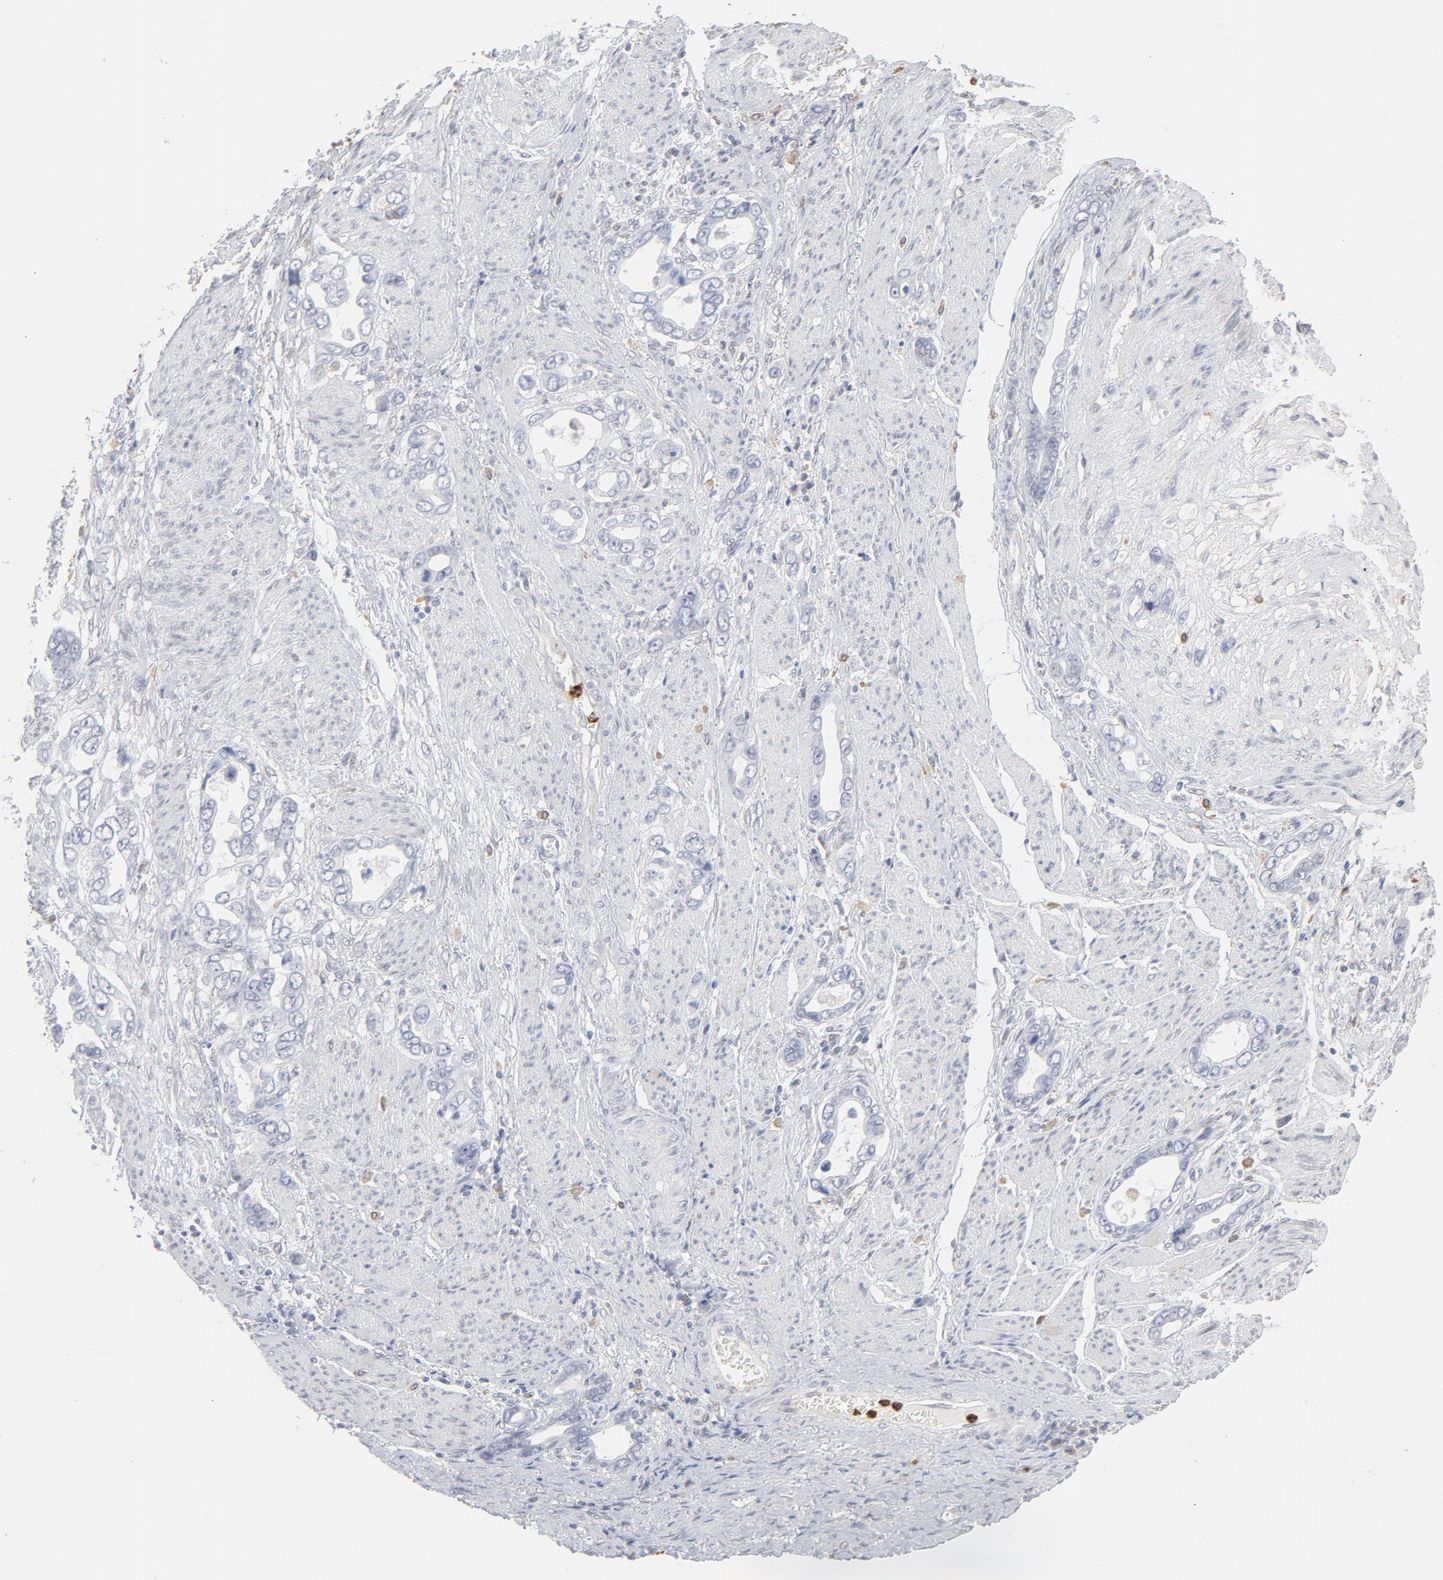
{"staining": {"intensity": "negative", "quantity": "none", "location": "none"}, "tissue": "stomach cancer", "cell_type": "Tumor cells", "image_type": "cancer", "snomed": [{"axis": "morphology", "description": "Adenocarcinoma, NOS"}, {"axis": "topography", "description": "Stomach"}], "caption": "IHC of human adenocarcinoma (stomach) reveals no positivity in tumor cells. The staining was performed using DAB (3,3'-diaminobenzidine) to visualize the protein expression in brown, while the nuclei were stained in blue with hematoxylin (Magnification: 20x).", "gene": "PNMA1", "patient": {"sex": "male", "age": 78}}